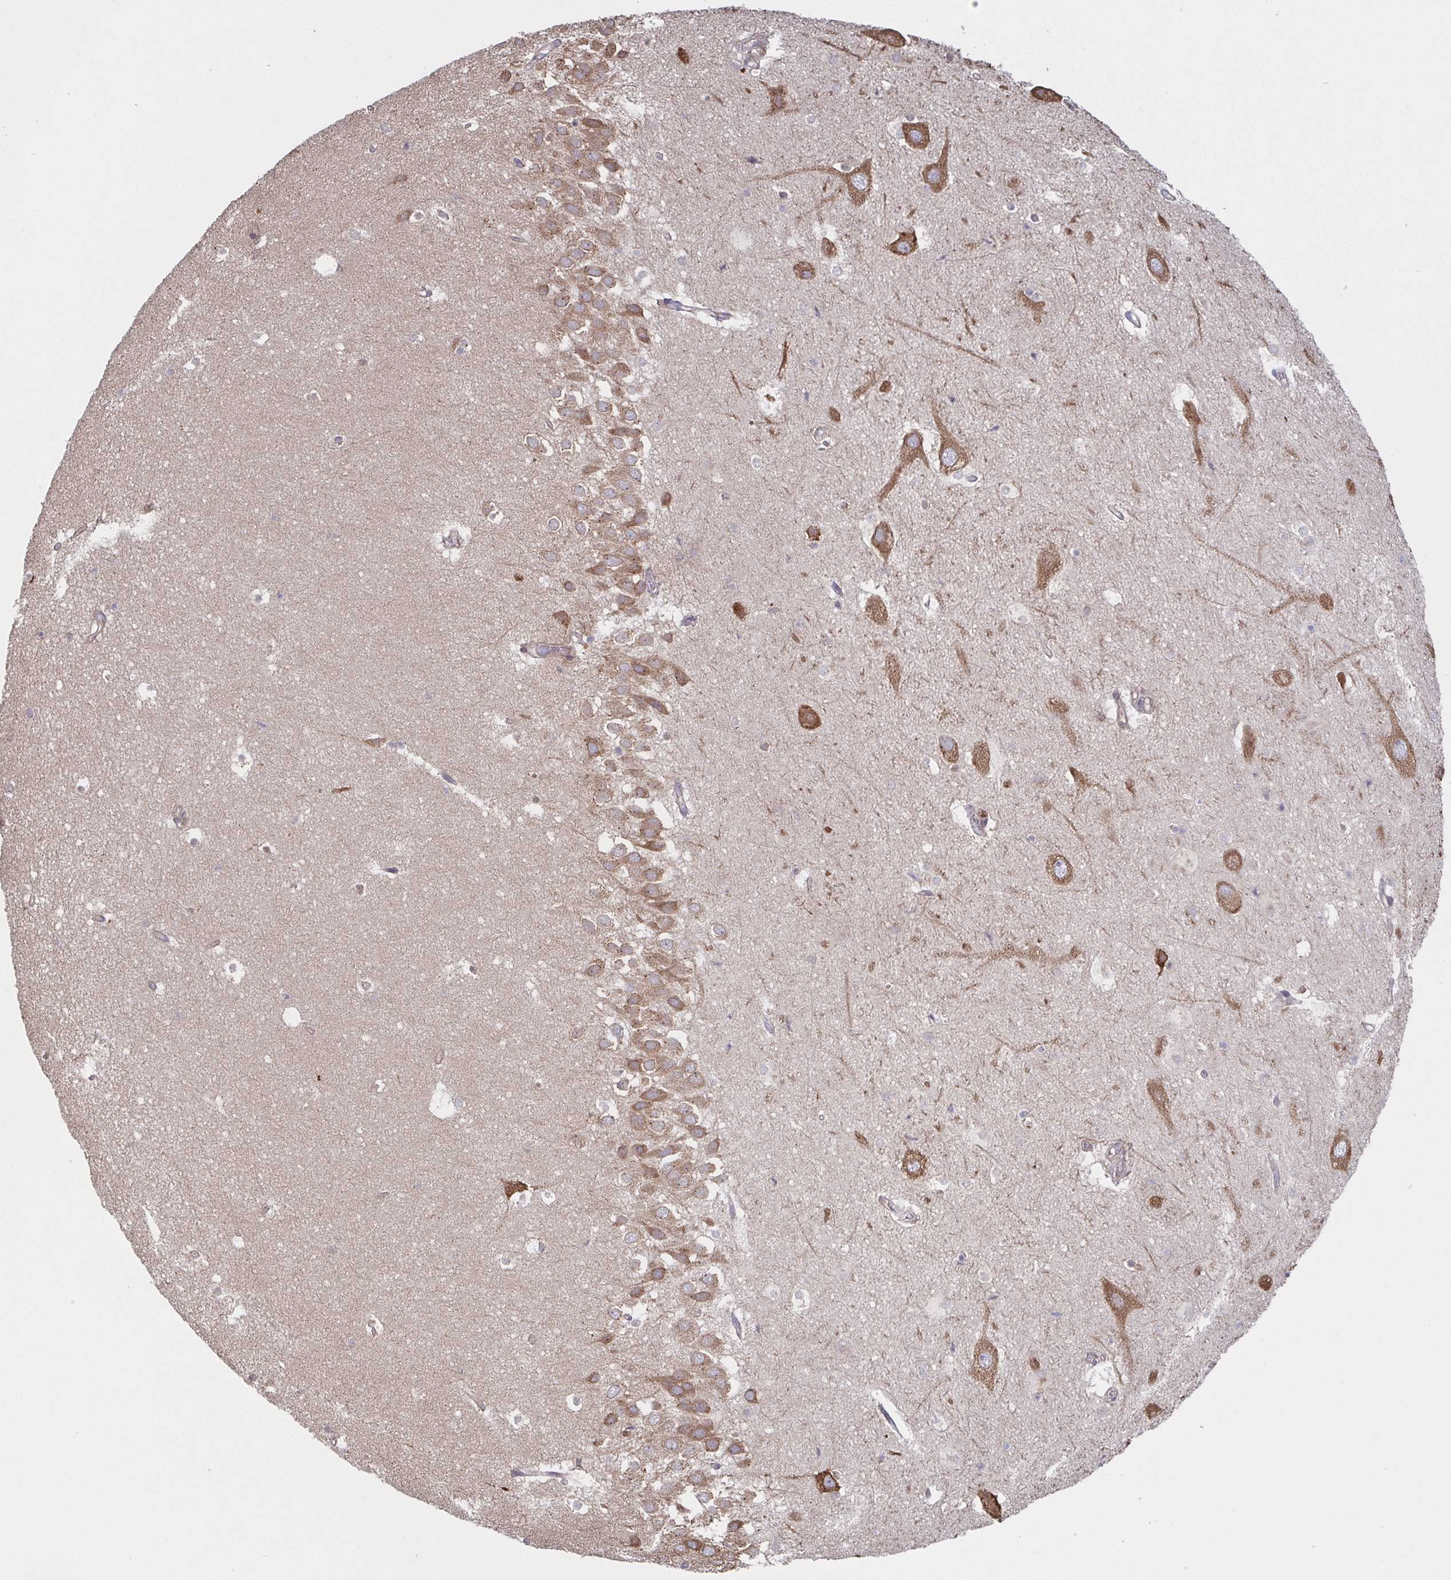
{"staining": {"intensity": "moderate", "quantity": "<25%", "location": "cytoplasmic/membranous"}, "tissue": "hippocampus", "cell_type": "Glial cells", "image_type": "normal", "snomed": [{"axis": "morphology", "description": "Normal tissue, NOS"}, {"axis": "topography", "description": "Hippocampus"}], "caption": "Protein expression by immunohistochemistry (IHC) reveals moderate cytoplasmic/membranous staining in approximately <25% of glial cells in unremarkable hippocampus.", "gene": "COPB1", "patient": {"sex": "male", "age": 26}}